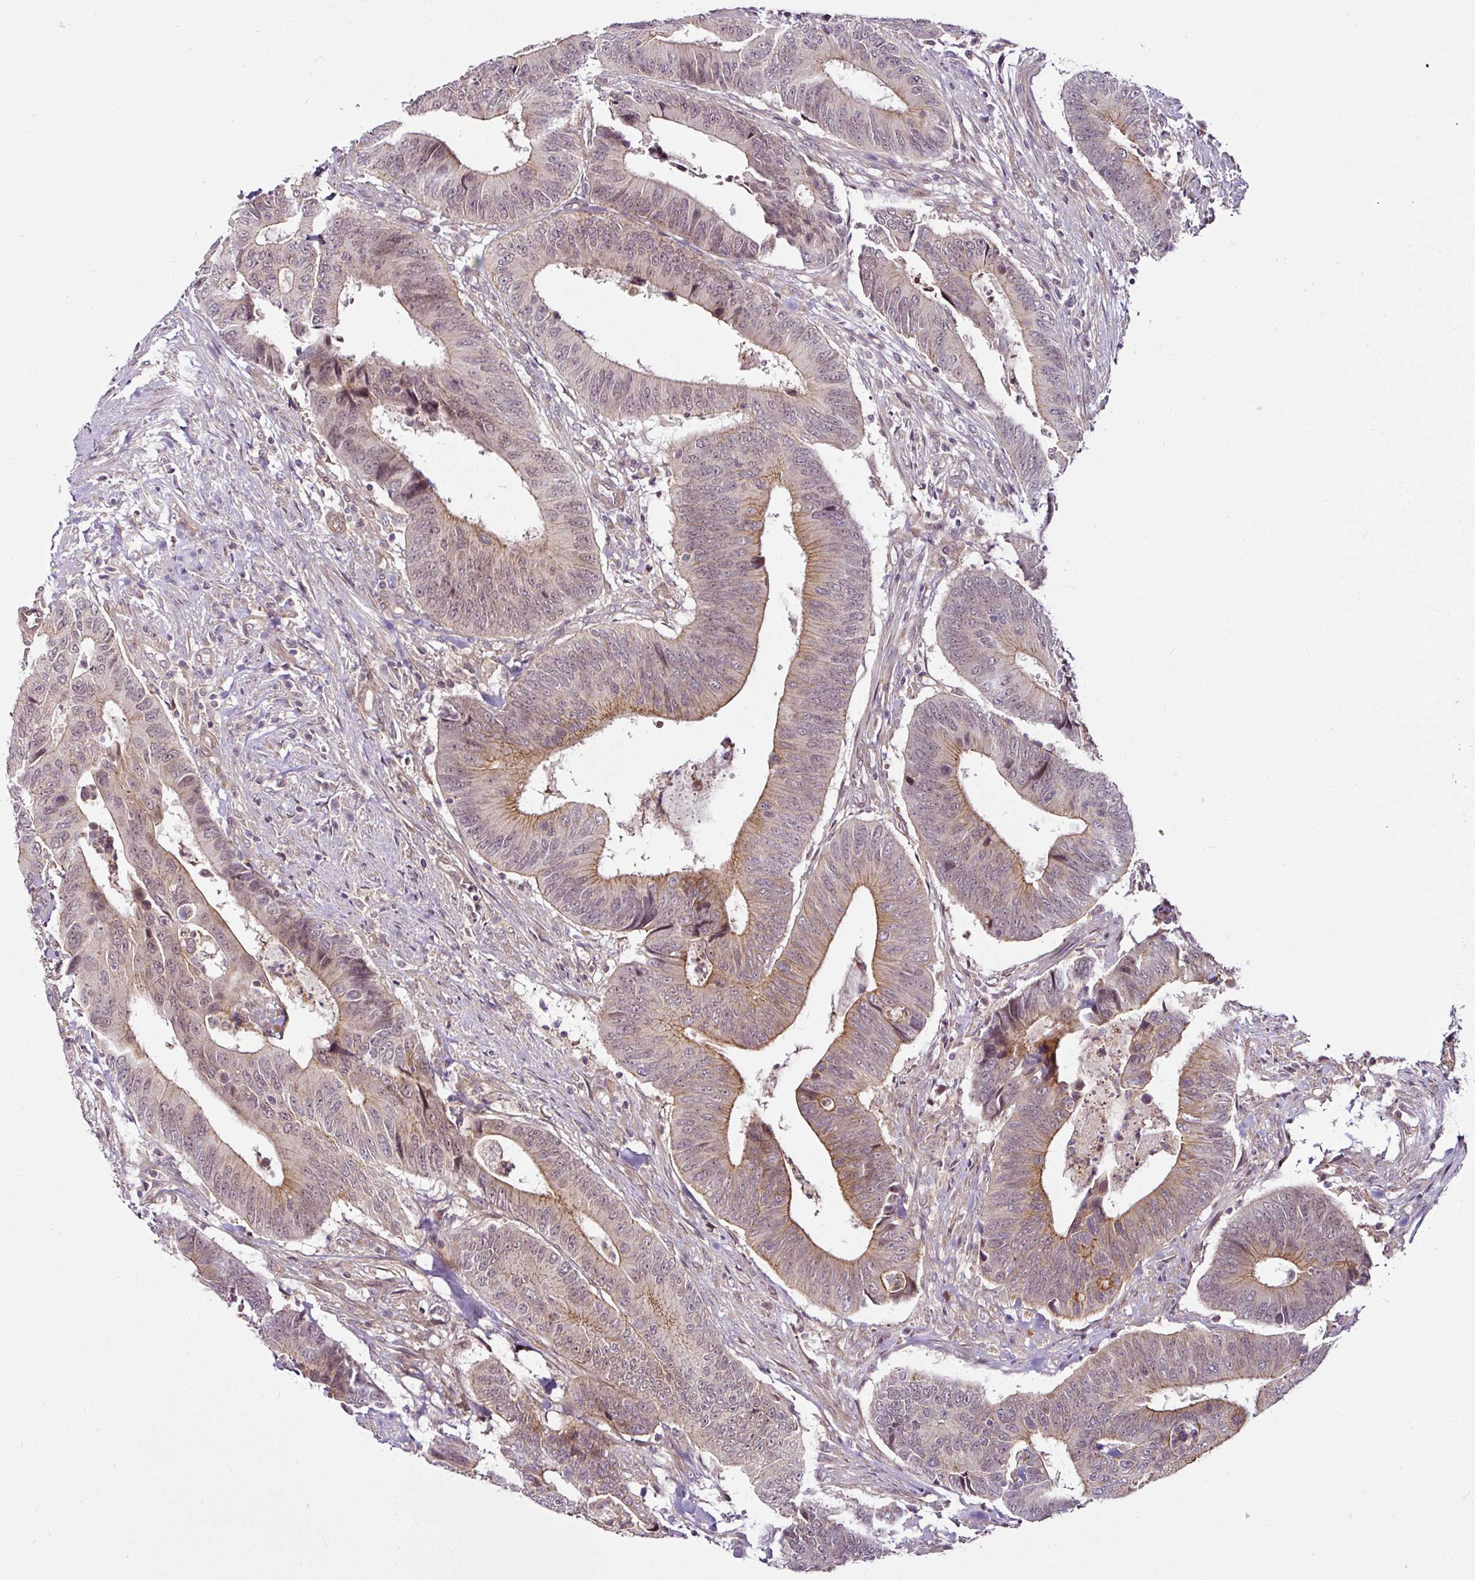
{"staining": {"intensity": "moderate", "quantity": ">75%", "location": "cytoplasmic/membranous,nuclear"}, "tissue": "colorectal cancer", "cell_type": "Tumor cells", "image_type": "cancer", "snomed": [{"axis": "morphology", "description": "Adenocarcinoma, NOS"}, {"axis": "topography", "description": "Colon"}], "caption": "A micrograph showing moderate cytoplasmic/membranous and nuclear positivity in approximately >75% of tumor cells in colorectal cancer (adenocarcinoma), as visualized by brown immunohistochemical staining.", "gene": "DCAF13", "patient": {"sex": "male", "age": 87}}